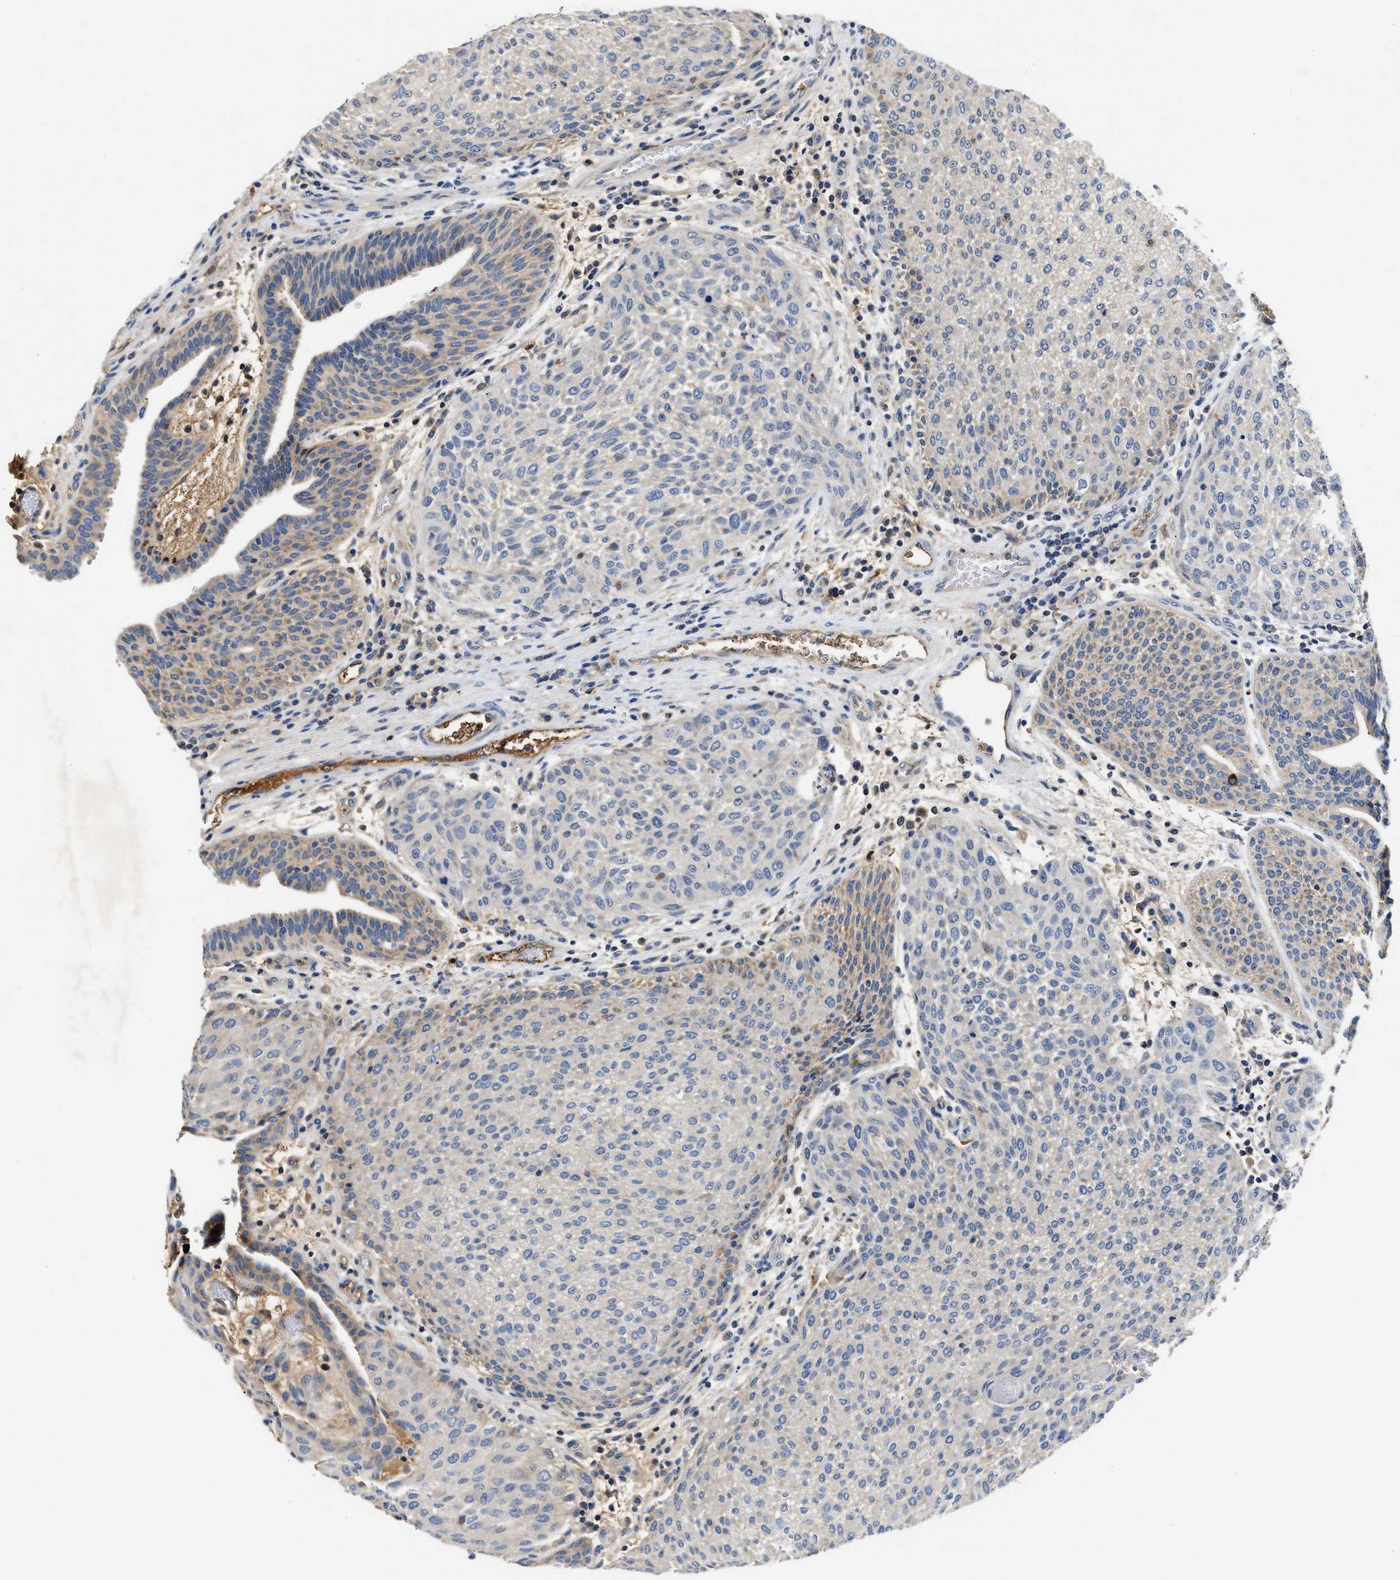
{"staining": {"intensity": "weak", "quantity": "<25%", "location": "cytoplasmic/membranous"}, "tissue": "urothelial cancer", "cell_type": "Tumor cells", "image_type": "cancer", "snomed": [{"axis": "morphology", "description": "Urothelial carcinoma, Low grade"}, {"axis": "morphology", "description": "Urothelial carcinoma, High grade"}, {"axis": "topography", "description": "Urinary bladder"}], "caption": "Tumor cells are negative for protein expression in human urothelial cancer. Nuclei are stained in blue.", "gene": "TUT7", "patient": {"sex": "male", "age": 35}}